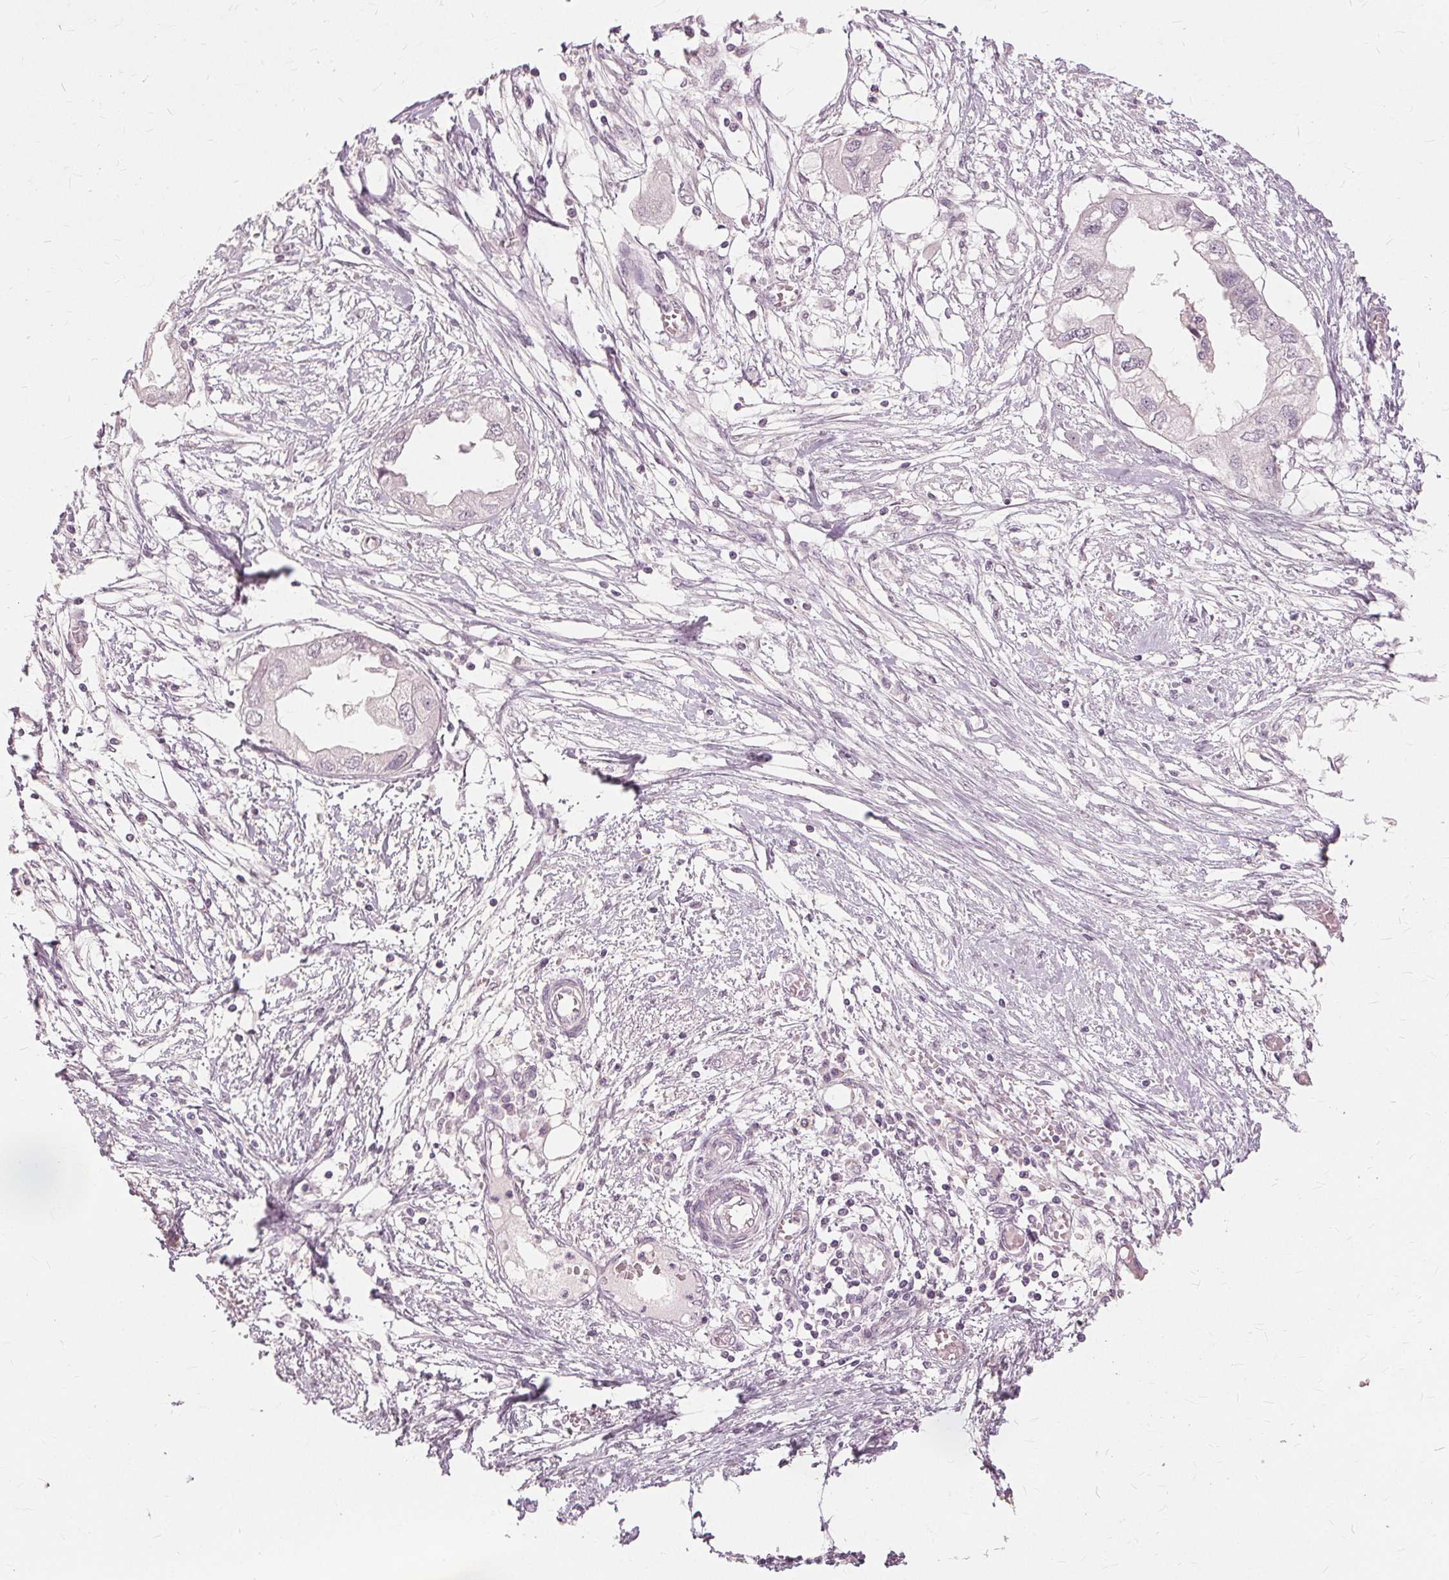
{"staining": {"intensity": "negative", "quantity": "none", "location": "none"}, "tissue": "endometrial cancer", "cell_type": "Tumor cells", "image_type": "cancer", "snomed": [{"axis": "morphology", "description": "Adenocarcinoma, NOS"}, {"axis": "morphology", "description": "Adenocarcinoma, metastatic, NOS"}, {"axis": "topography", "description": "Adipose tissue"}, {"axis": "topography", "description": "Endometrium"}], "caption": "DAB immunohistochemical staining of human metastatic adenocarcinoma (endometrial) exhibits no significant positivity in tumor cells. (DAB immunohistochemistry visualized using brightfield microscopy, high magnification).", "gene": "SFTPD", "patient": {"sex": "female", "age": 67}}